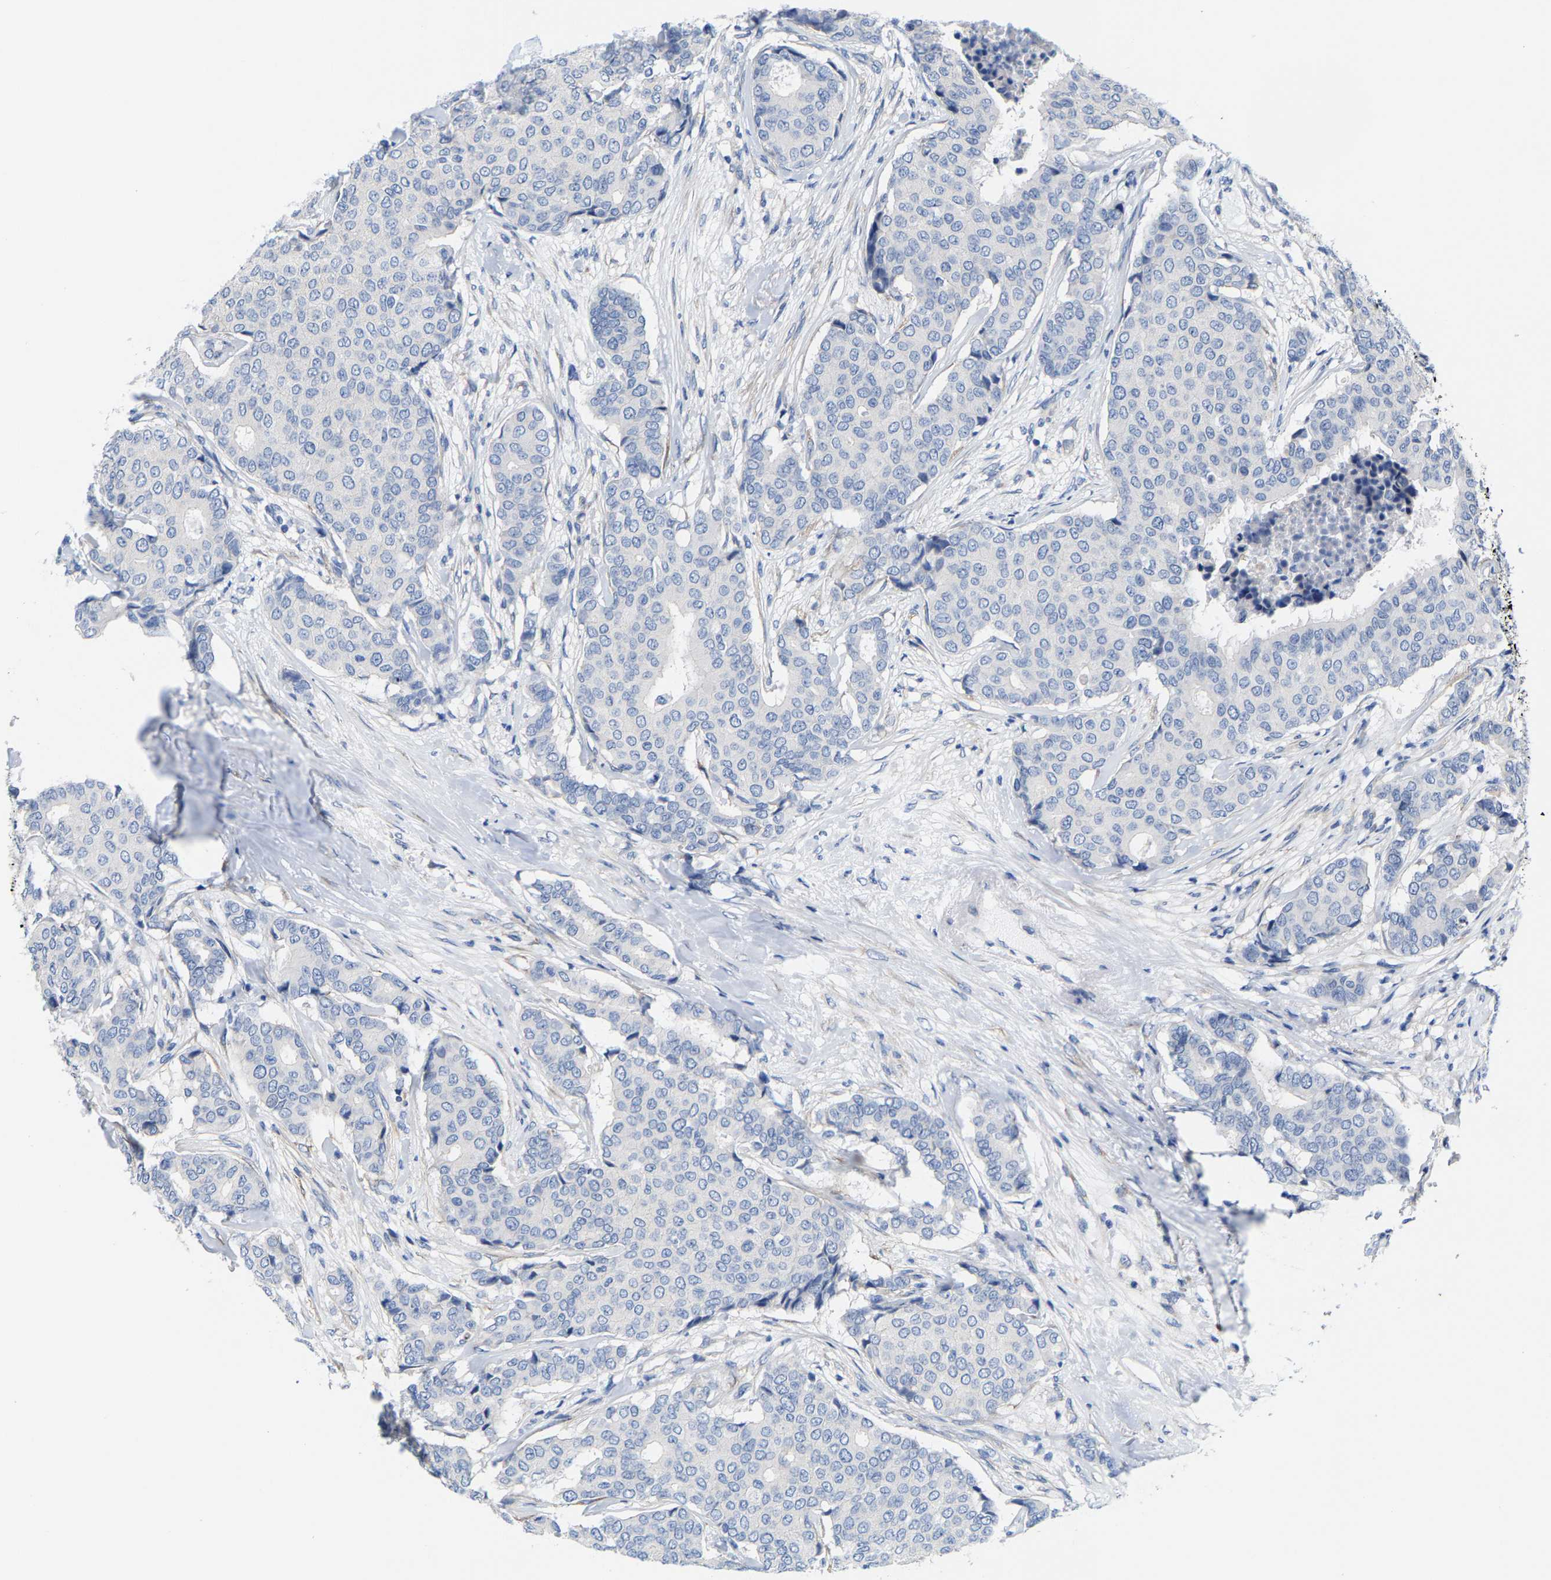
{"staining": {"intensity": "negative", "quantity": "none", "location": "none"}, "tissue": "breast cancer", "cell_type": "Tumor cells", "image_type": "cancer", "snomed": [{"axis": "morphology", "description": "Duct carcinoma"}, {"axis": "topography", "description": "Breast"}], "caption": "The IHC image has no significant expression in tumor cells of invasive ductal carcinoma (breast) tissue.", "gene": "DSCAM", "patient": {"sex": "female", "age": 75}}